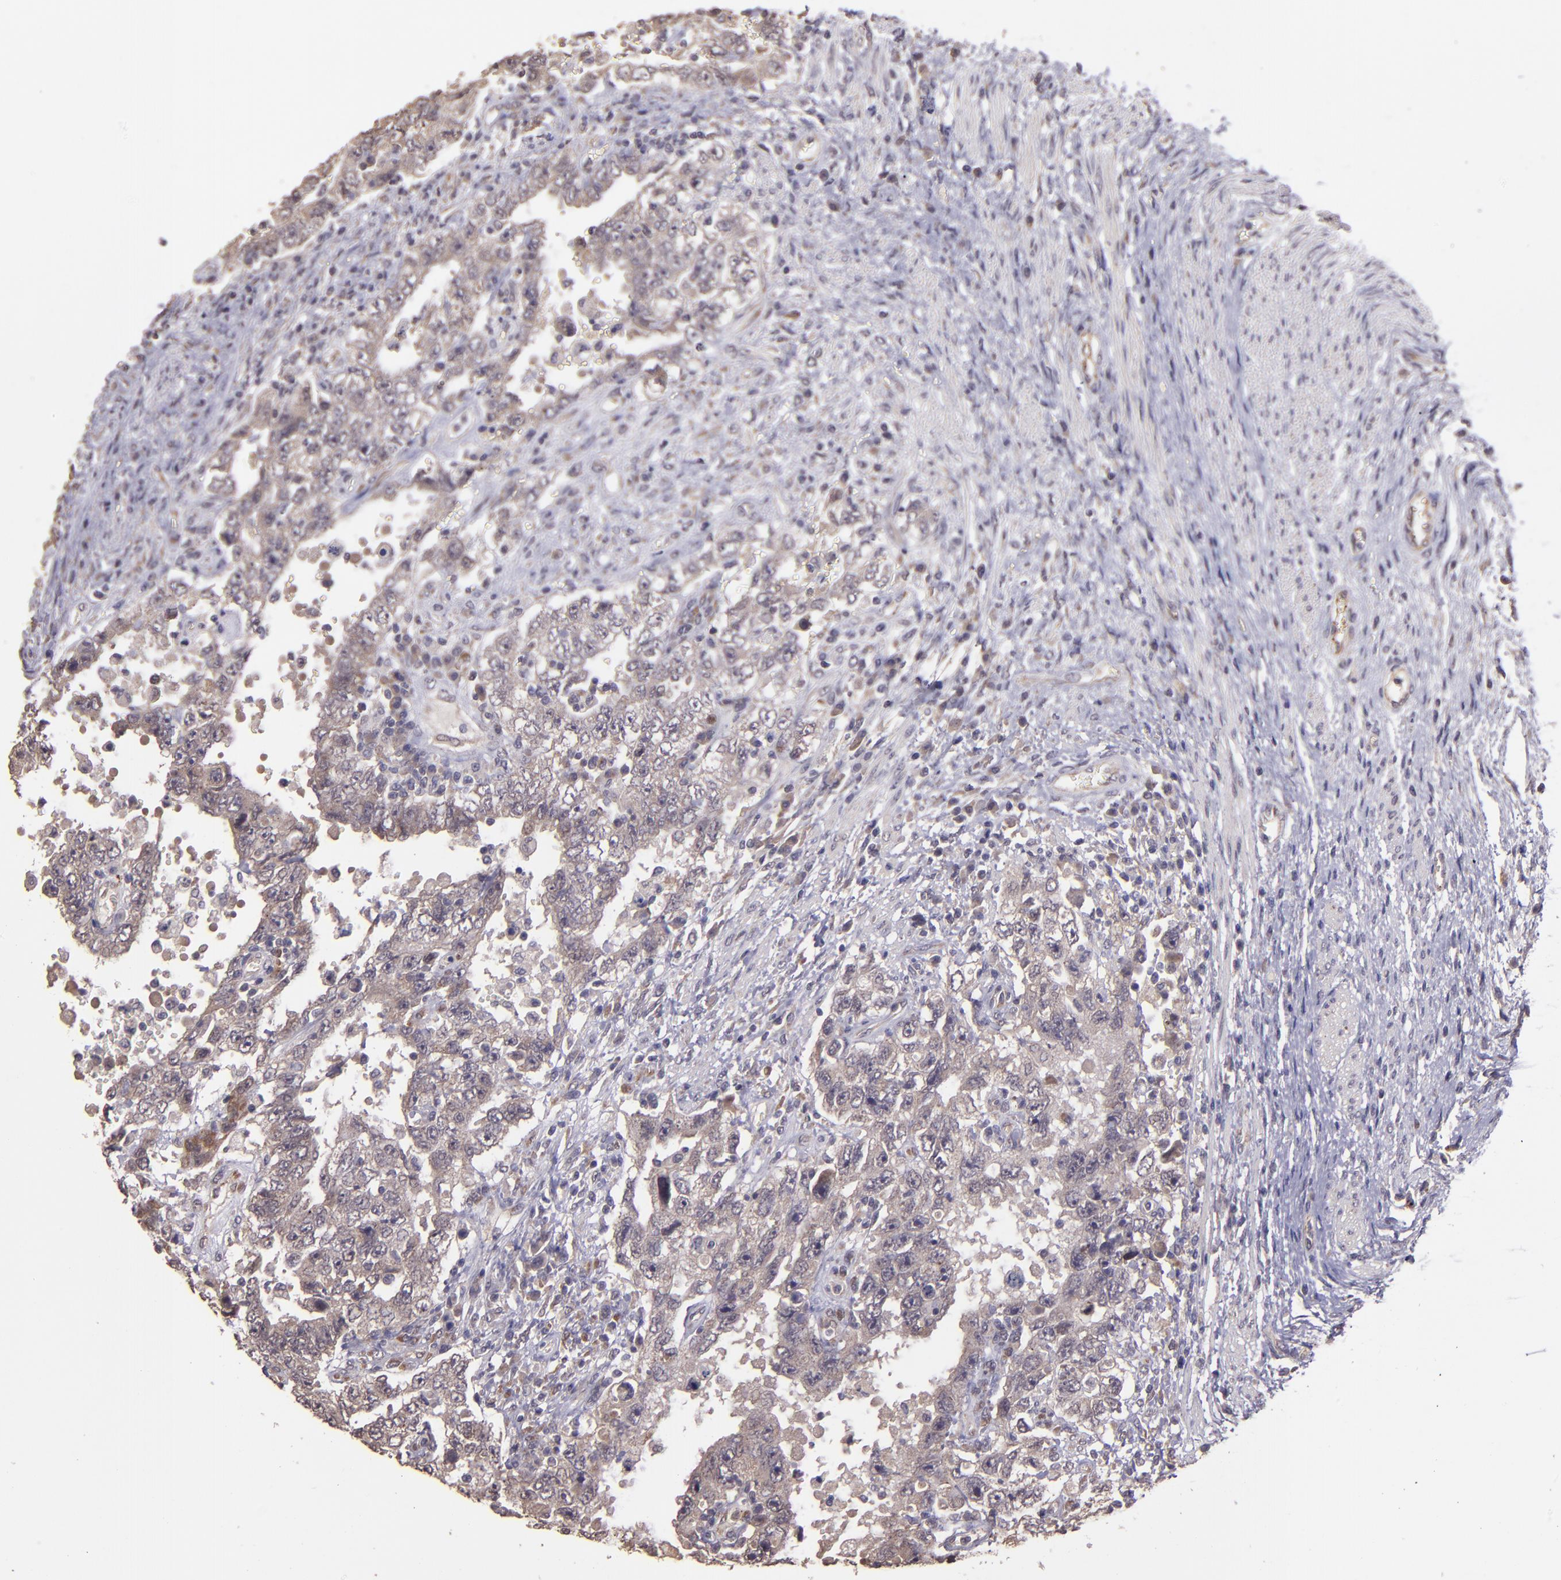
{"staining": {"intensity": "weak", "quantity": "<25%", "location": "cytoplasmic/membranous"}, "tissue": "testis cancer", "cell_type": "Tumor cells", "image_type": "cancer", "snomed": [{"axis": "morphology", "description": "Carcinoma, Embryonal, NOS"}, {"axis": "topography", "description": "Testis"}], "caption": "This is a histopathology image of immunohistochemistry (IHC) staining of embryonal carcinoma (testis), which shows no staining in tumor cells. Brightfield microscopy of IHC stained with DAB (brown) and hematoxylin (blue), captured at high magnification.", "gene": "TAF7L", "patient": {"sex": "male", "age": 26}}